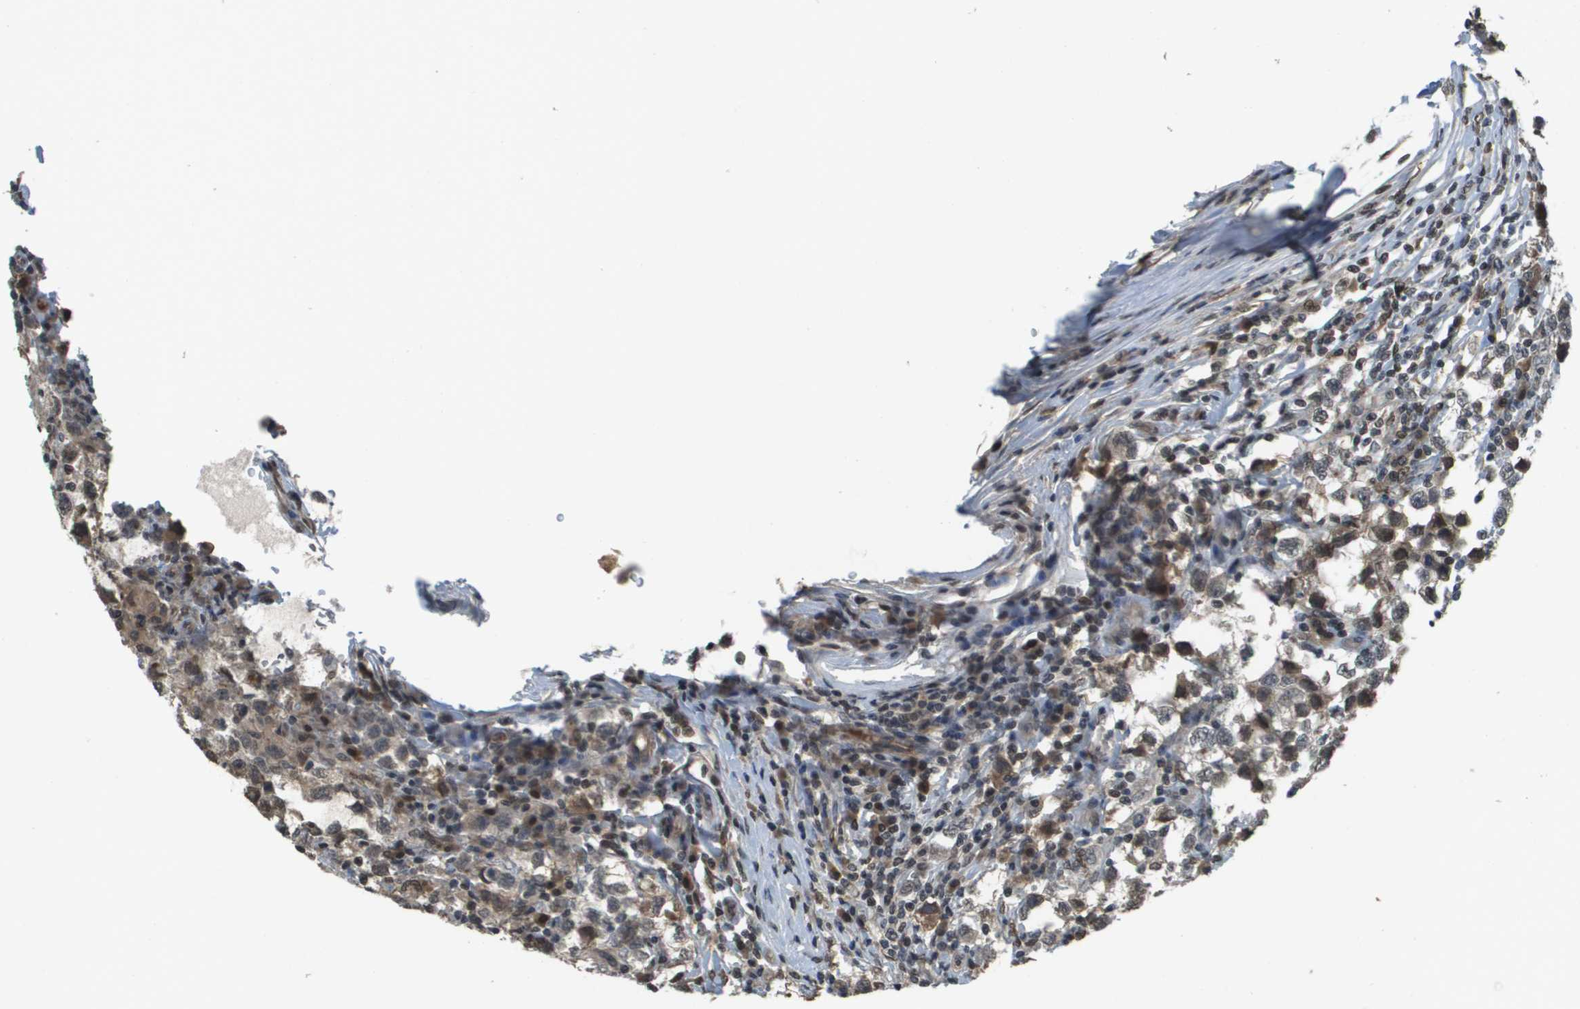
{"staining": {"intensity": "negative", "quantity": "none", "location": "none"}, "tissue": "testis cancer", "cell_type": "Tumor cells", "image_type": "cancer", "snomed": [{"axis": "morphology", "description": "Carcinoma, Embryonal, NOS"}, {"axis": "topography", "description": "Testis"}], "caption": "This is an immunohistochemistry image of testis cancer. There is no positivity in tumor cells.", "gene": "NDRG2", "patient": {"sex": "male", "age": 21}}